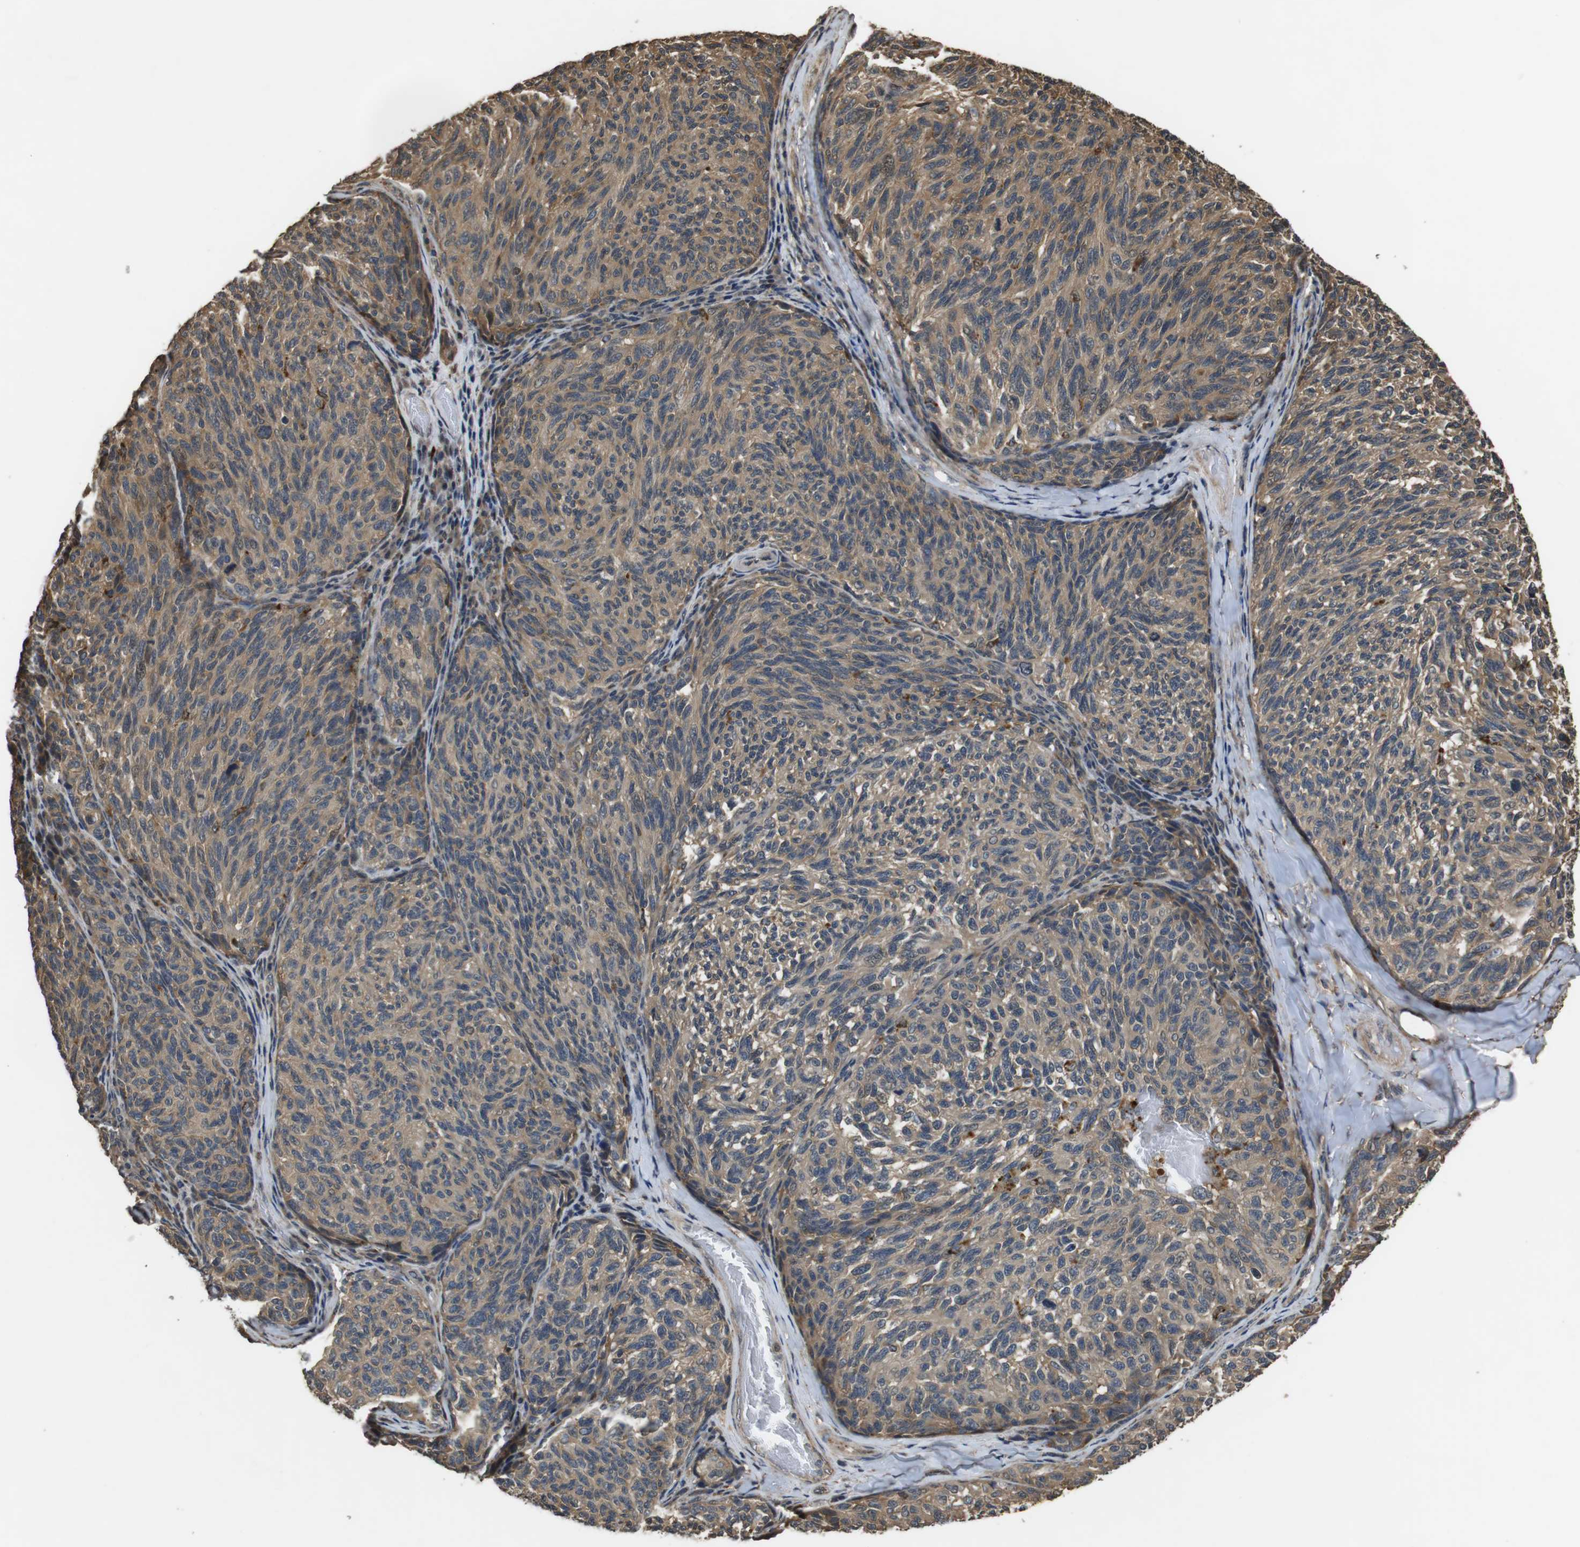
{"staining": {"intensity": "moderate", "quantity": ">75%", "location": "cytoplasmic/membranous"}, "tissue": "melanoma", "cell_type": "Tumor cells", "image_type": "cancer", "snomed": [{"axis": "morphology", "description": "Malignant melanoma, NOS"}, {"axis": "topography", "description": "Skin"}], "caption": "Immunohistochemistry of malignant melanoma demonstrates medium levels of moderate cytoplasmic/membranous positivity in about >75% of tumor cells. Using DAB (3,3'-diaminobenzidine) (brown) and hematoxylin (blue) stains, captured at high magnification using brightfield microscopy.", "gene": "FZD10", "patient": {"sex": "female", "age": 73}}